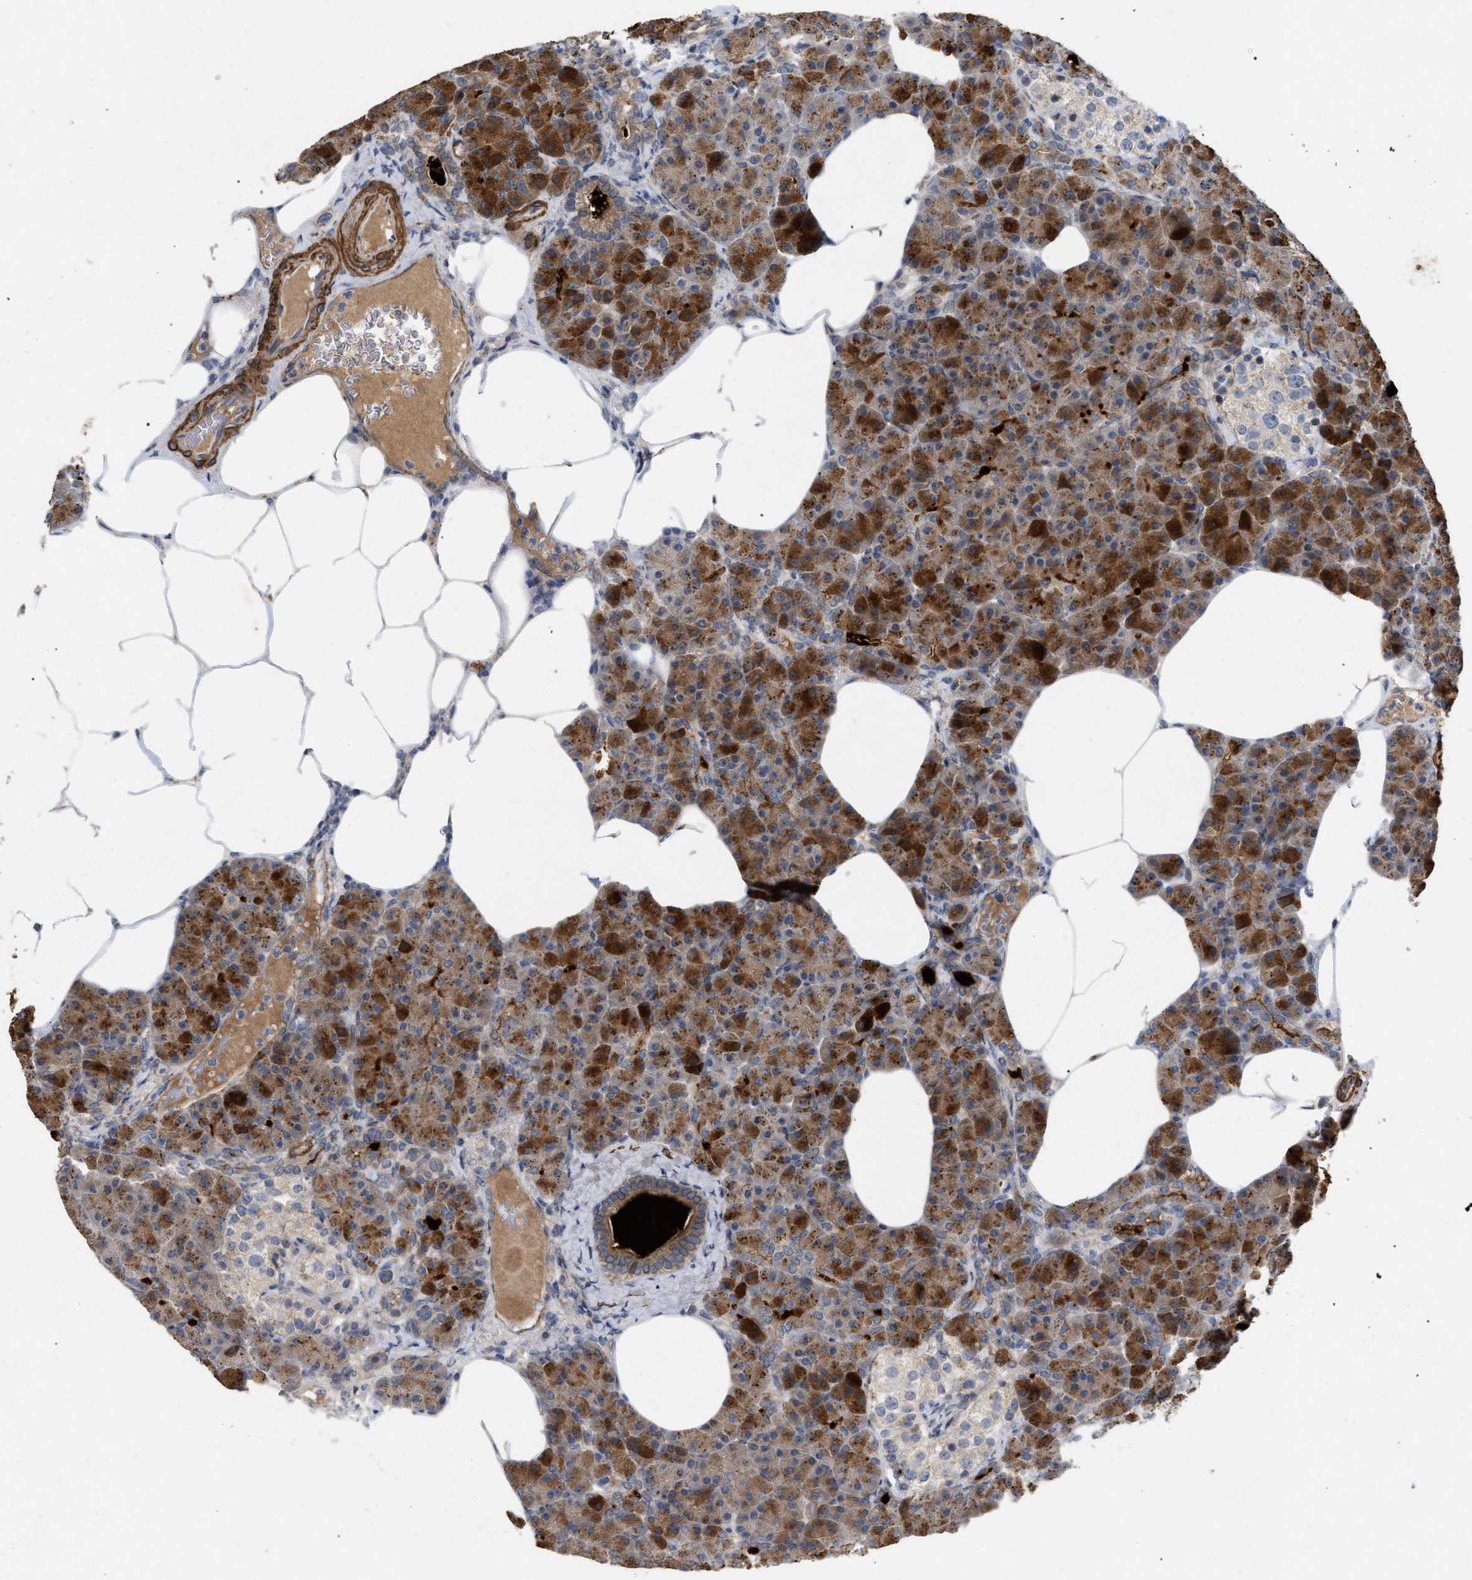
{"staining": {"intensity": "strong", "quantity": "25%-75%", "location": "cytoplasmic/membranous"}, "tissue": "pancreas", "cell_type": "Exocrine glandular cells", "image_type": "normal", "snomed": [{"axis": "morphology", "description": "Normal tissue, NOS"}, {"axis": "topography", "description": "Pancreas"}], "caption": "Immunohistochemical staining of normal pancreas displays 25%-75% levels of strong cytoplasmic/membranous protein staining in approximately 25%-75% of exocrine glandular cells. The staining is performed using DAB brown chromogen to label protein expression. The nuclei are counter-stained blue using hematoxylin.", "gene": "ST6GALNAC6", "patient": {"sex": "female", "age": 70}}